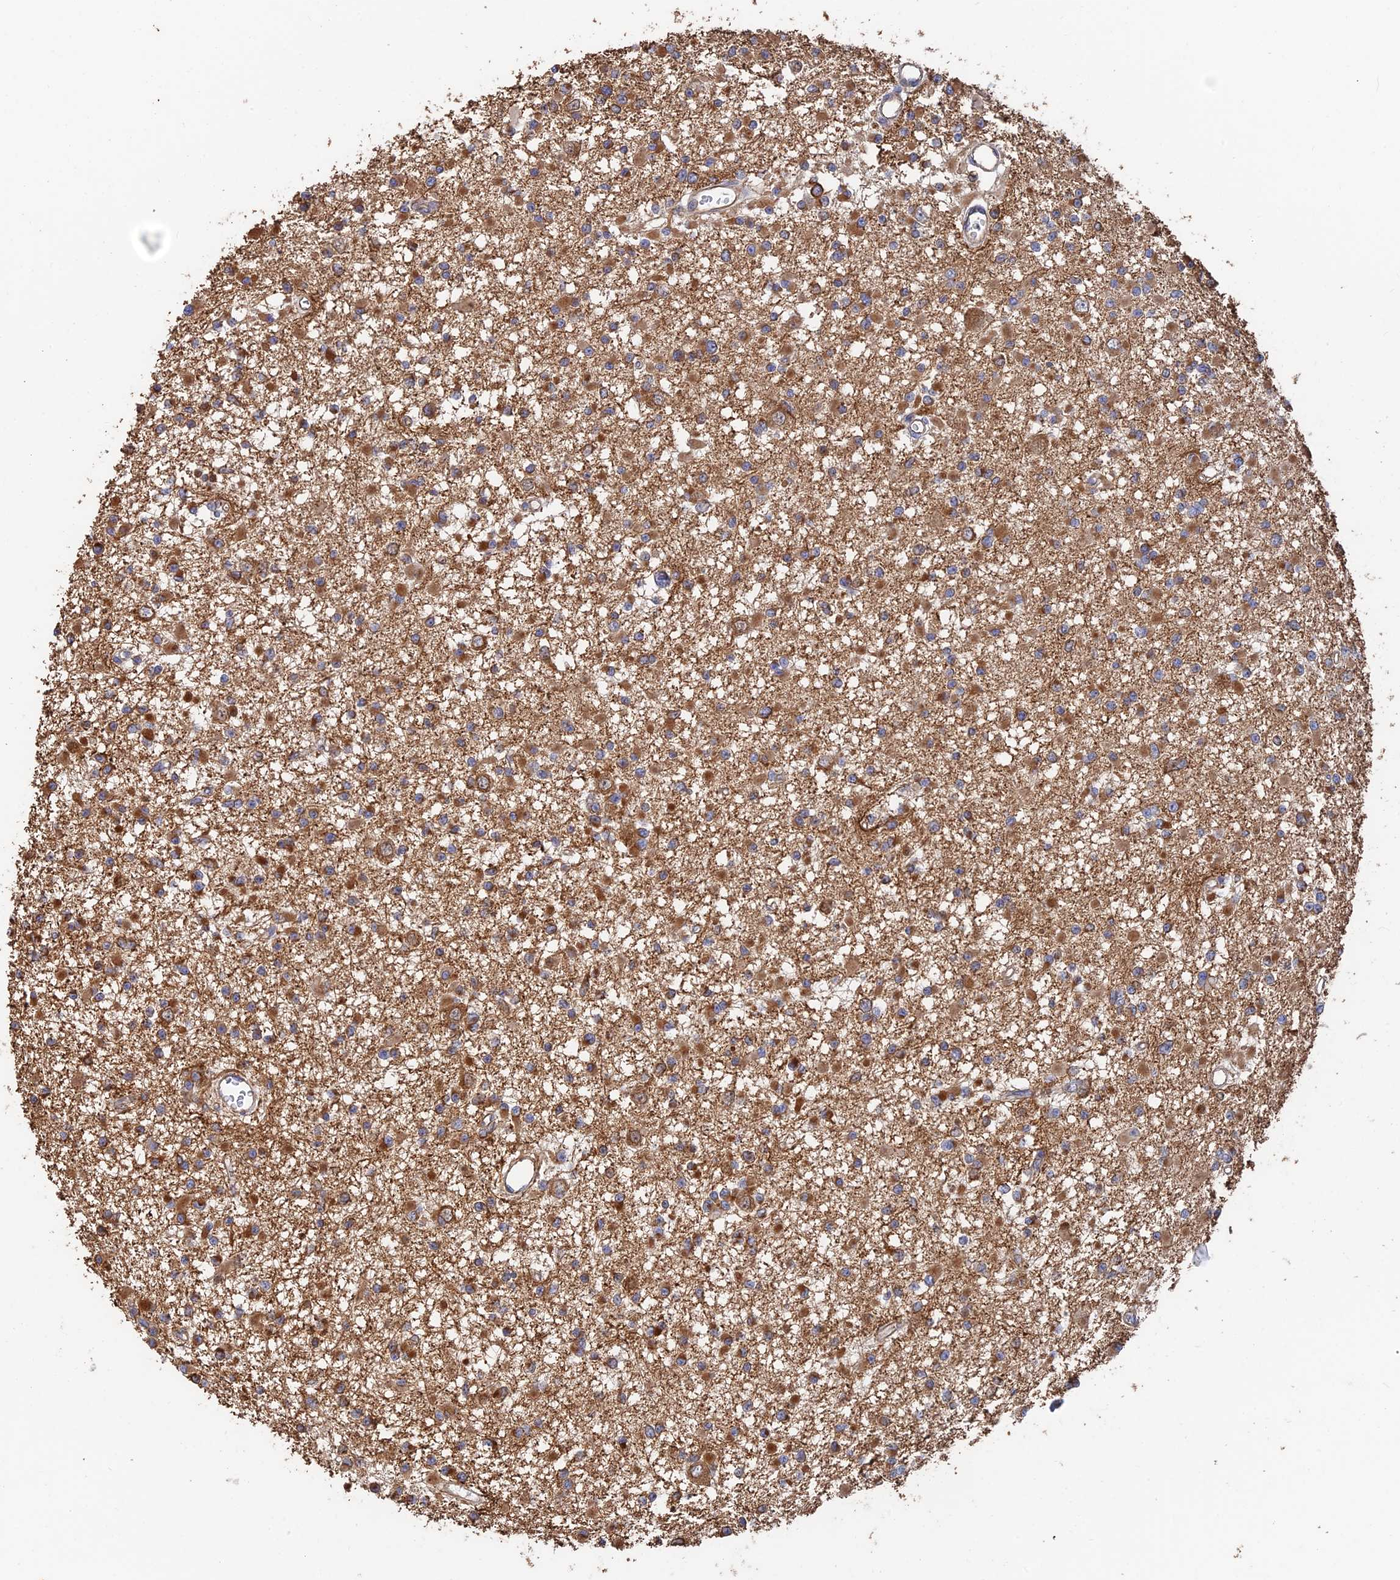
{"staining": {"intensity": "strong", "quantity": "25%-75%", "location": "cytoplasmic/membranous"}, "tissue": "glioma", "cell_type": "Tumor cells", "image_type": "cancer", "snomed": [{"axis": "morphology", "description": "Glioma, malignant, Low grade"}, {"axis": "topography", "description": "Brain"}], "caption": "This photomicrograph demonstrates glioma stained with immunohistochemistry to label a protein in brown. The cytoplasmic/membranous of tumor cells show strong positivity for the protein. Nuclei are counter-stained blue.", "gene": "WBP11", "patient": {"sex": "female", "age": 22}}